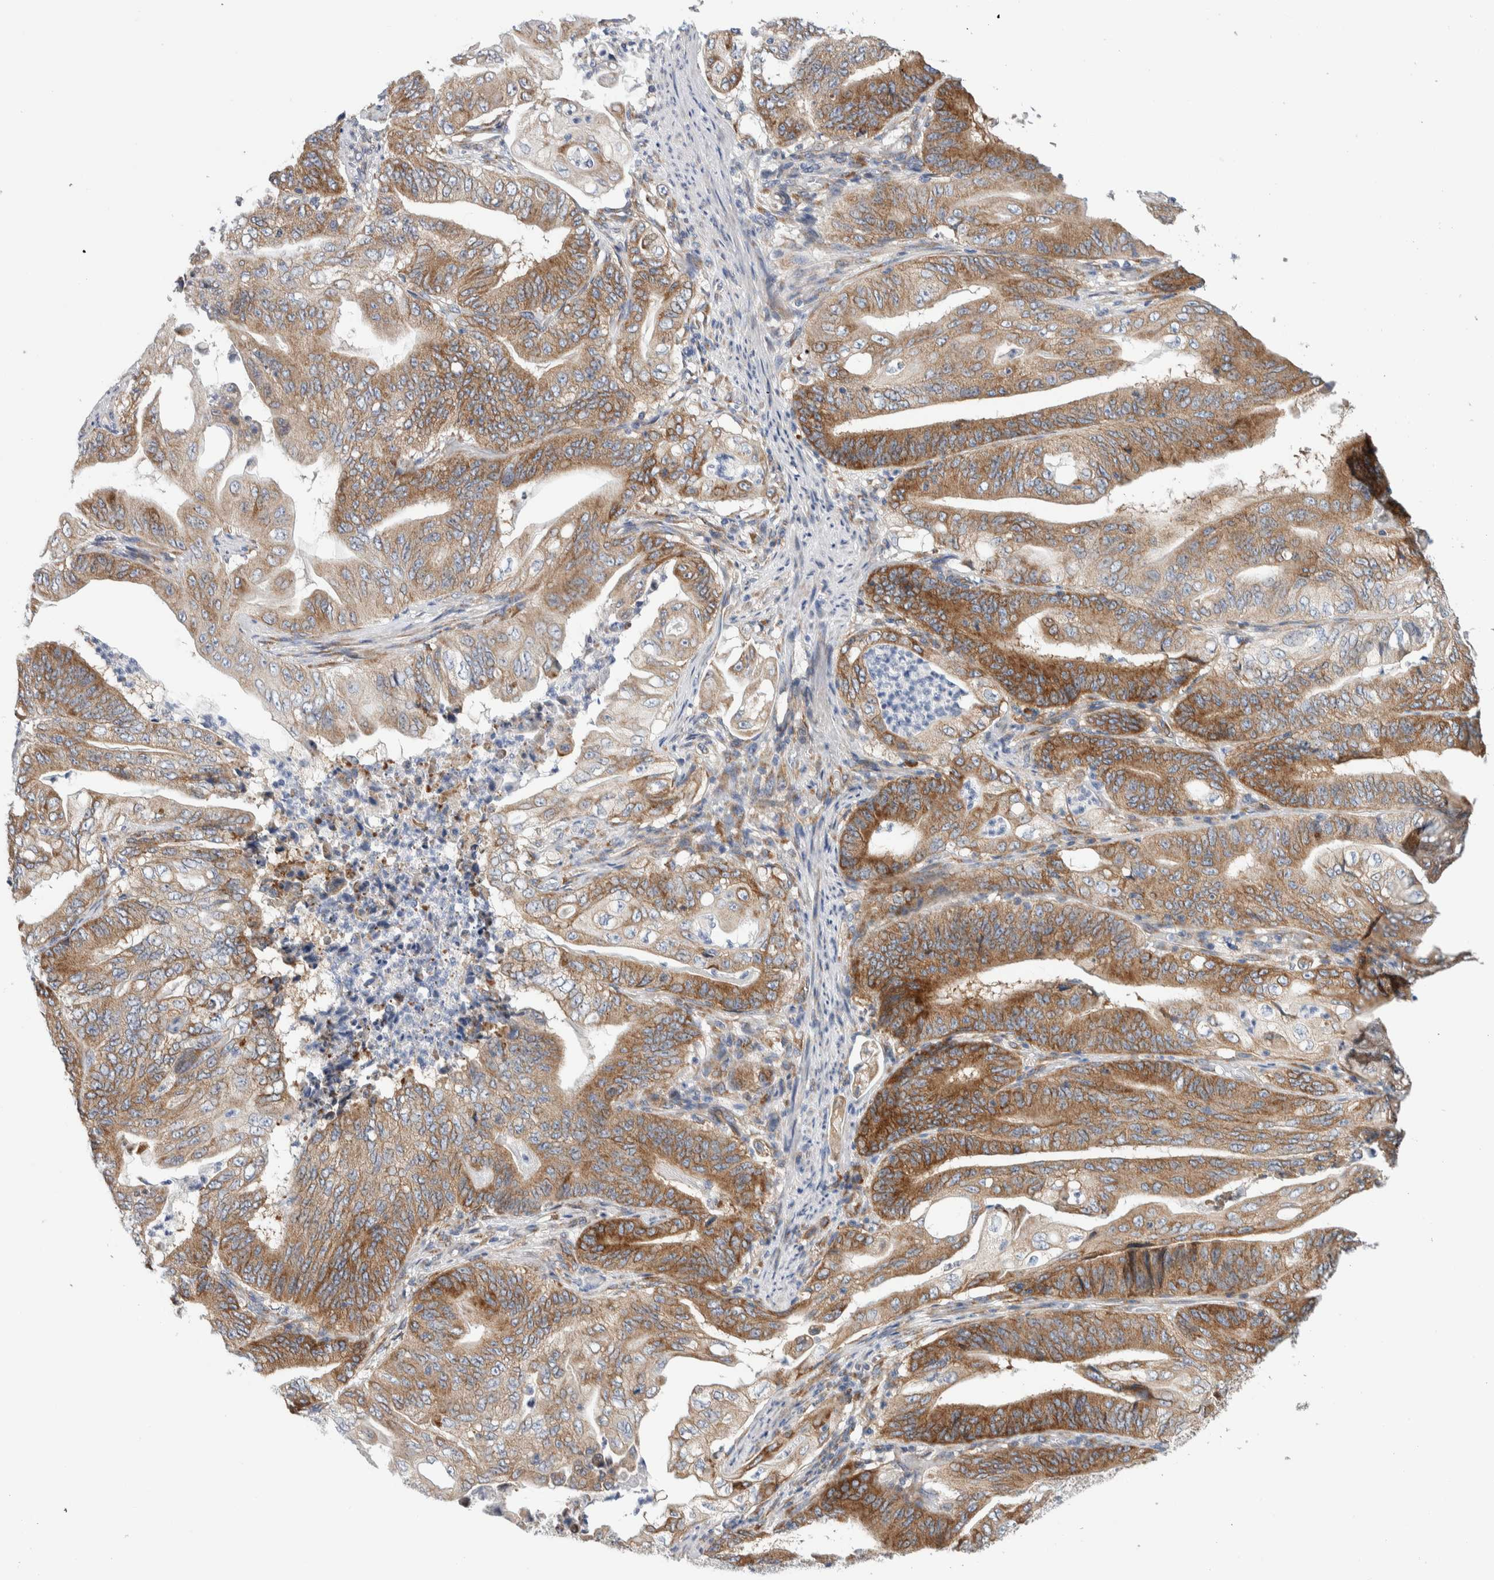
{"staining": {"intensity": "moderate", "quantity": ">75%", "location": "cytoplasmic/membranous"}, "tissue": "stomach cancer", "cell_type": "Tumor cells", "image_type": "cancer", "snomed": [{"axis": "morphology", "description": "Adenocarcinoma, NOS"}, {"axis": "topography", "description": "Stomach"}], "caption": "Immunohistochemical staining of human stomach cancer (adenocarcinoma) shows medium levels of moderate cytoplasmic/membranous expression in approximately >75% of tumor cells.", "gene": "RACK1", "patient": {"sex": "female", "age": 73}}